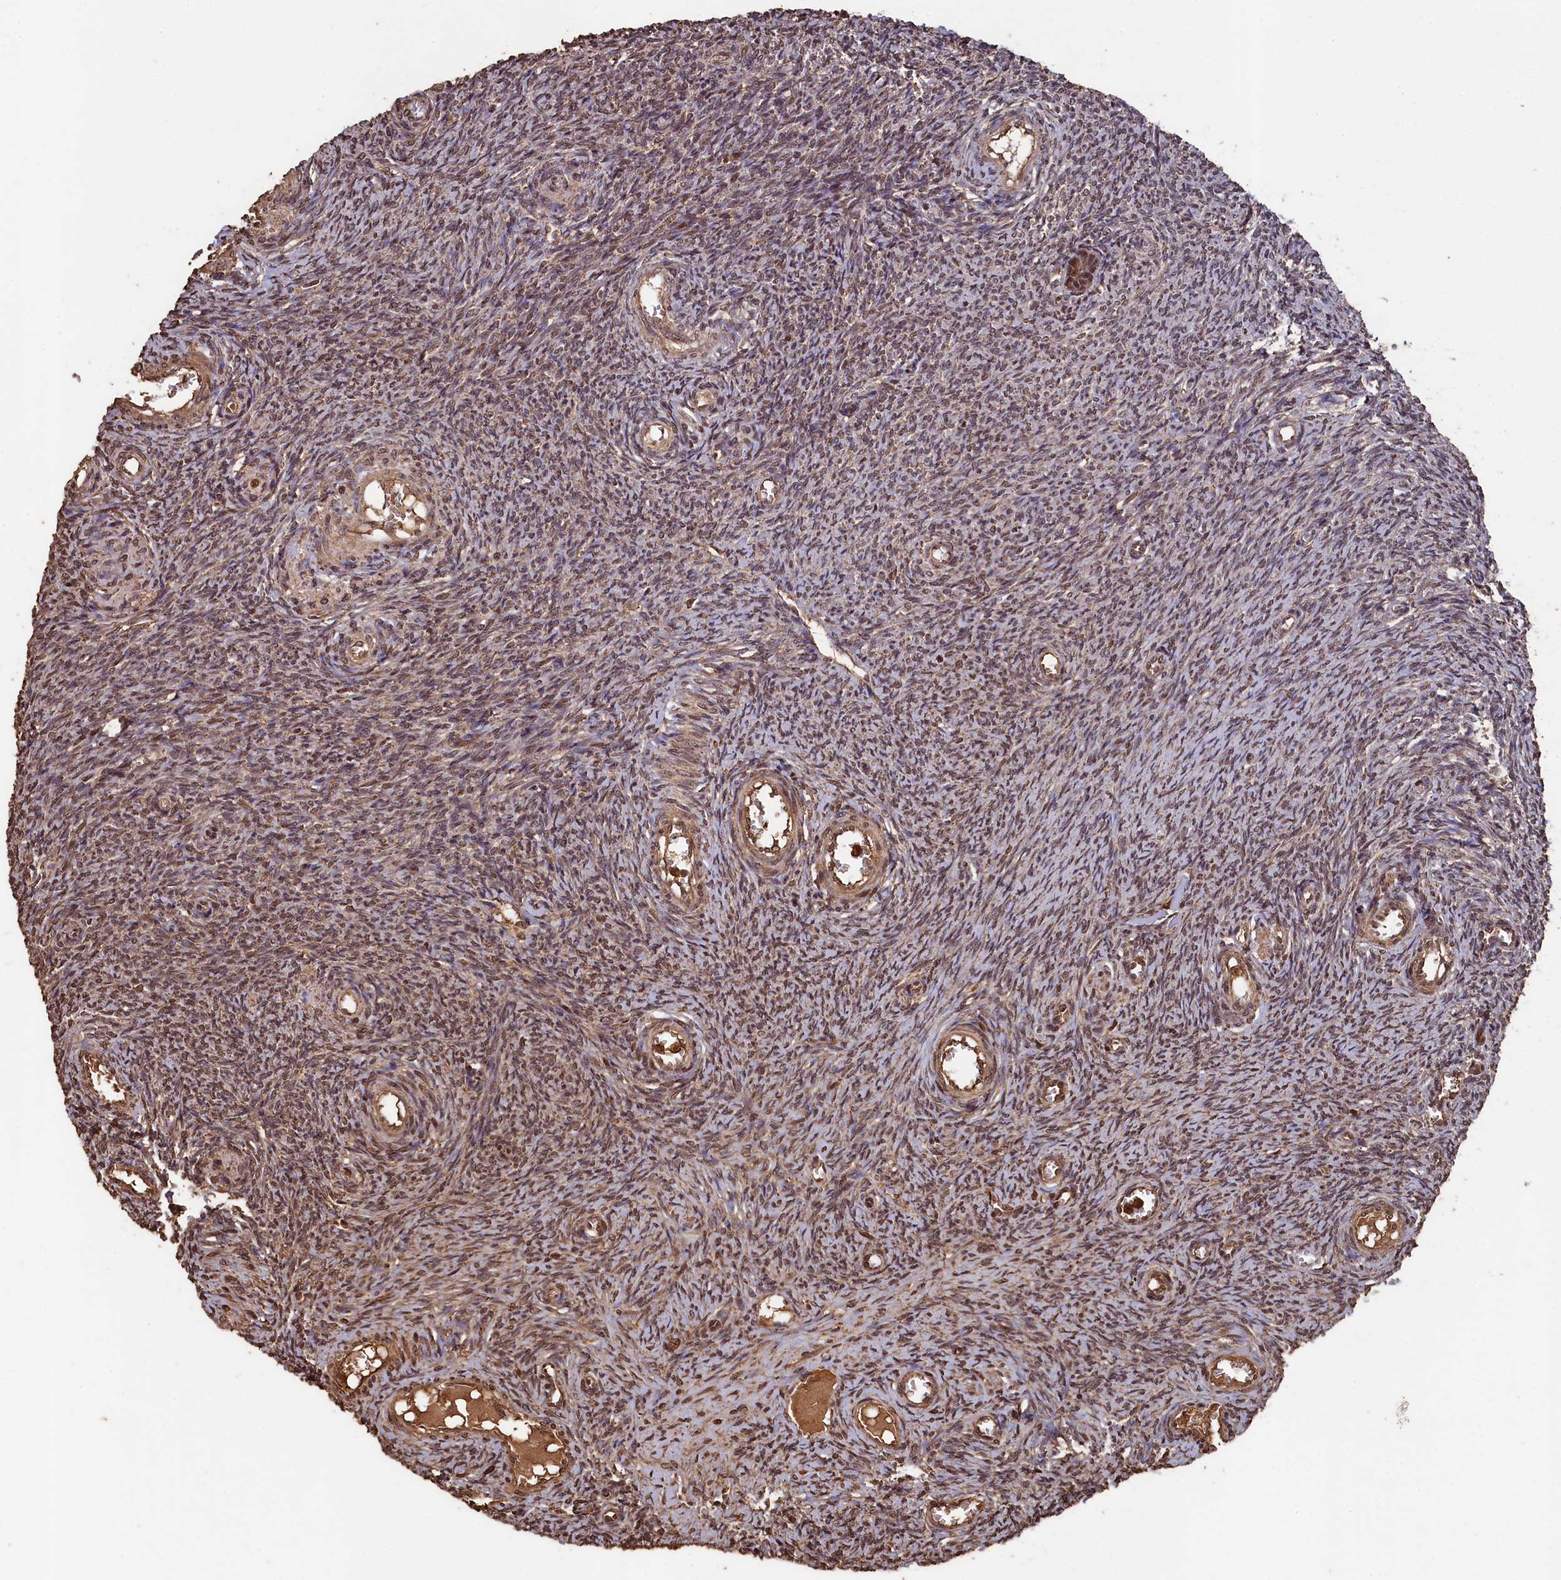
{"staining": {"intensity": "moderate", "quantity": "25%-75%", "location": "nuclear"}, "tissue": "ovary", "cell_type": "Ovarian stroma cells", "image_type": "normal", "snomed": [{"axis": "morphology", "description": "Normal tissue, NOS"}, {"axis": "topography", "description": "Ovary"}], "caption": "Immunohistochemistry (IHC) (DAB (3,3'-diaminobenzidine)) staining of unremarkable ovary exhibits moderate nuclear protein expression in about 25%-75% of ovarian stroma cells.", "gene": "CEP57L1", "patient": {"sex": "female", "age": 44}}